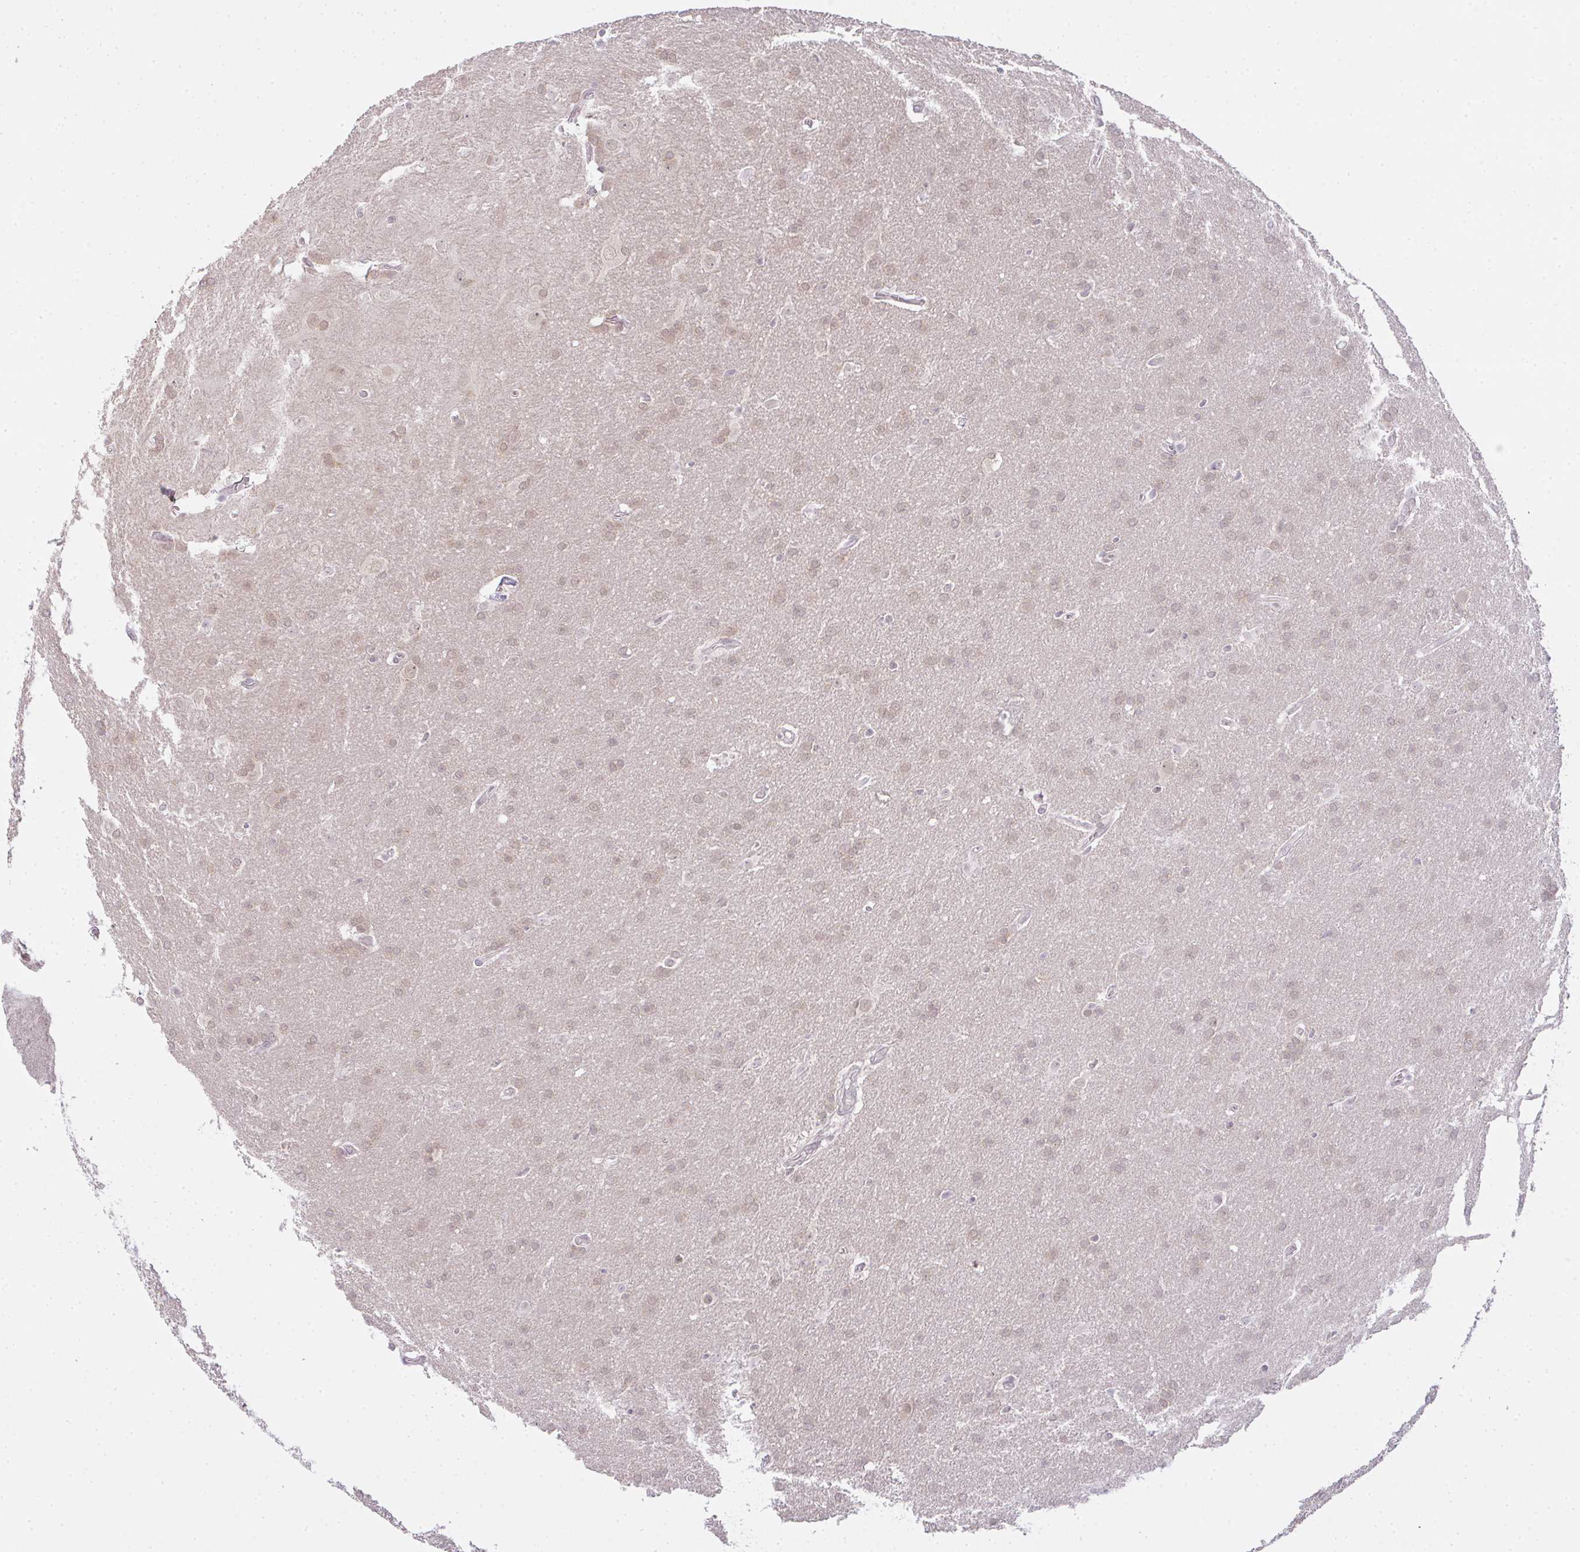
{"staining": {"intensity": "weak", "quantity": "25%-75%", "location": "cytoplasmic/membranous,nuclear"}, "tissue": "glioma", "cell_type": "Tumor cells", "image_type": "cancer", "snomed": [{"axis": "morphology", "description": "Glioma, malignant, Low grade"}, {"axis": "topography", "description": "Brain"}], "caption": "Brown immunohistochemical staining in human glioma shows weak cytoplasmic/membranous and nuclear staining in approximately 25%-75% of tumor cells. (DAB IHC with brightfield microscopy, high magnification).", "gene": "CSE1L", "patient": {"sex": "female", "age": 32}}